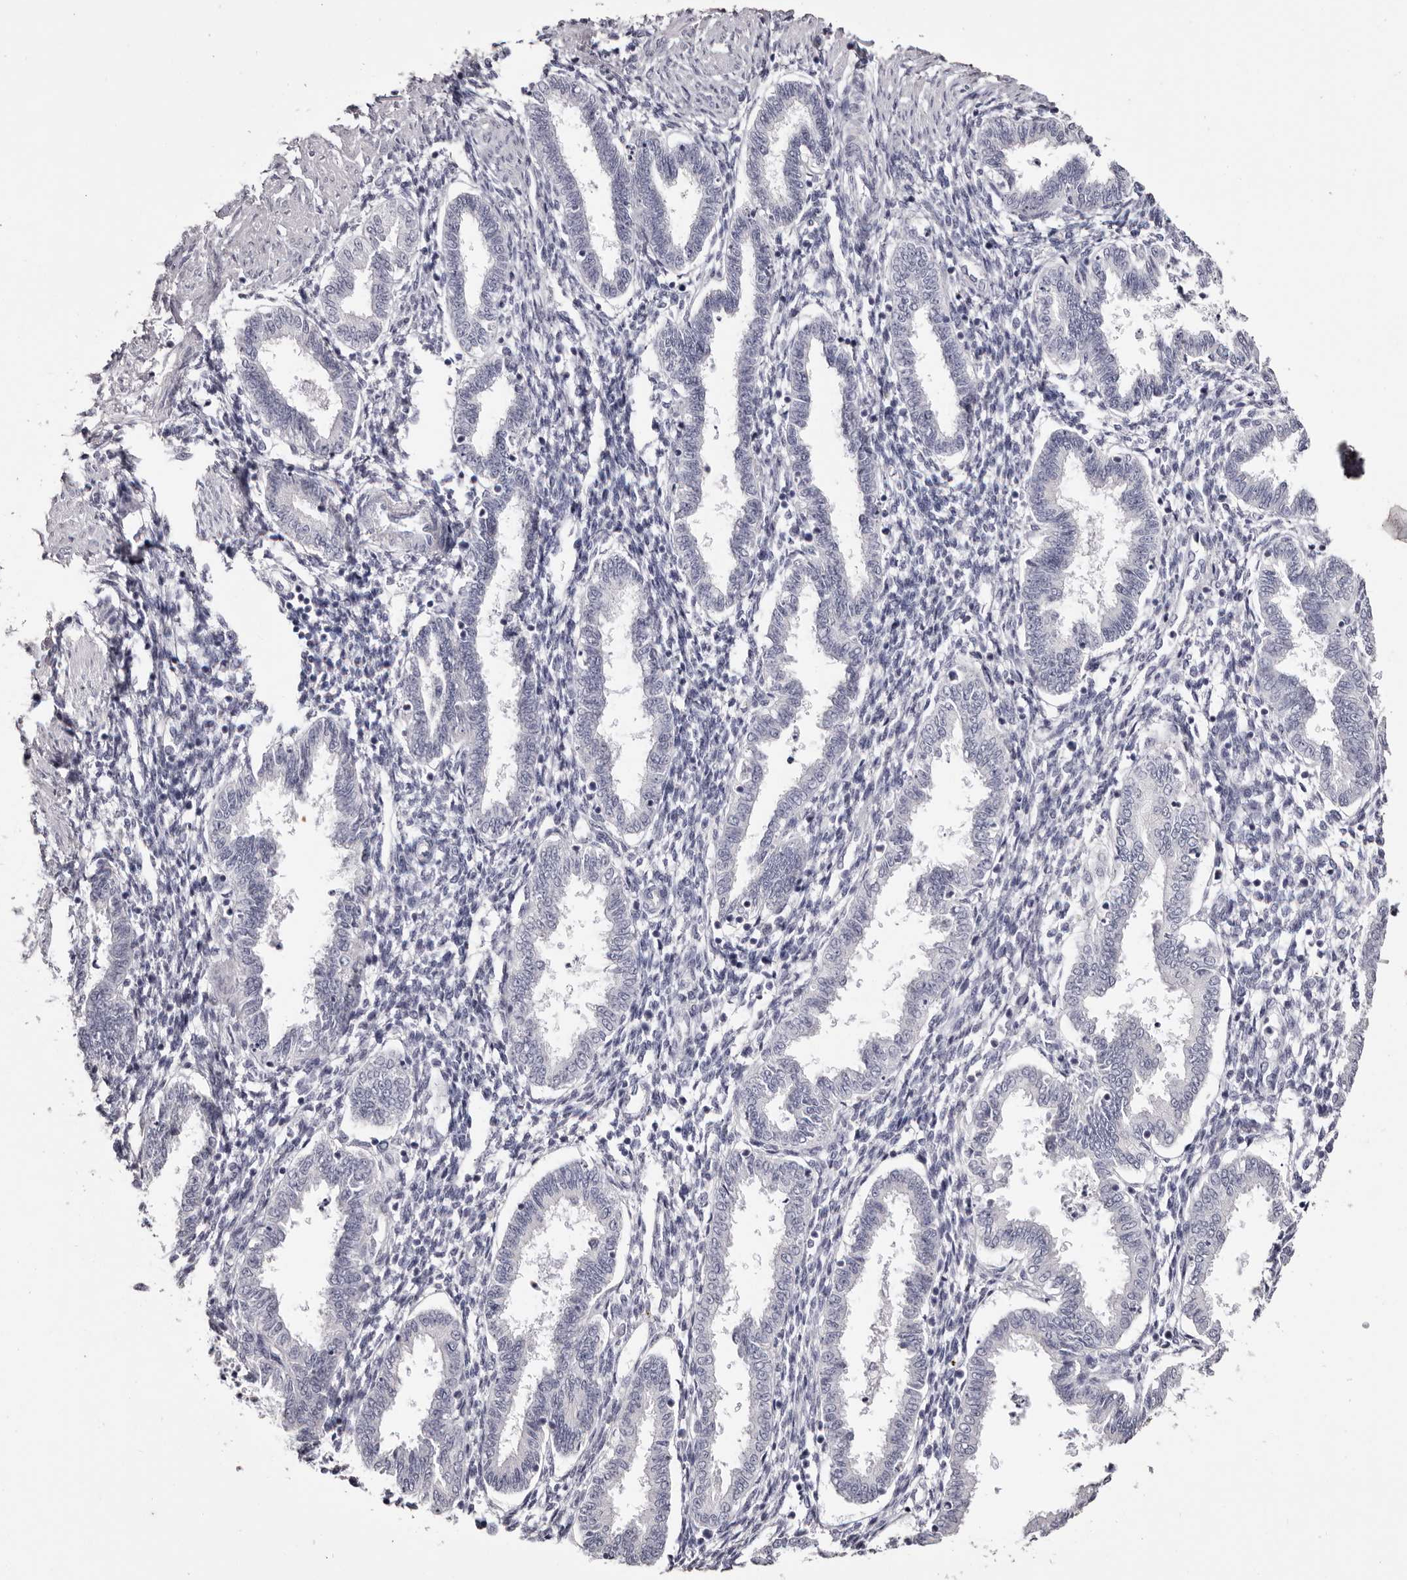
{"staining": {"intensity": "negative", "quantity": "none", "location": "none"}, "tissue": "endometrium", "cell_type": "Cells in endometrial stroma", "image_type": "normal", "snomed": [{"axis": "morphology", "description": "Normal tissue, NOS"}, {"axis": "topography", "description": "Endometrium"}], "caption": "Cells in endometrial stroma are negative for brown protein staining in unremarkable endometrium. (DAB immunohistochemistry (IHC), high magnification).", "gene": "CA6", "patient": {"sex": "female", "age": 33}}